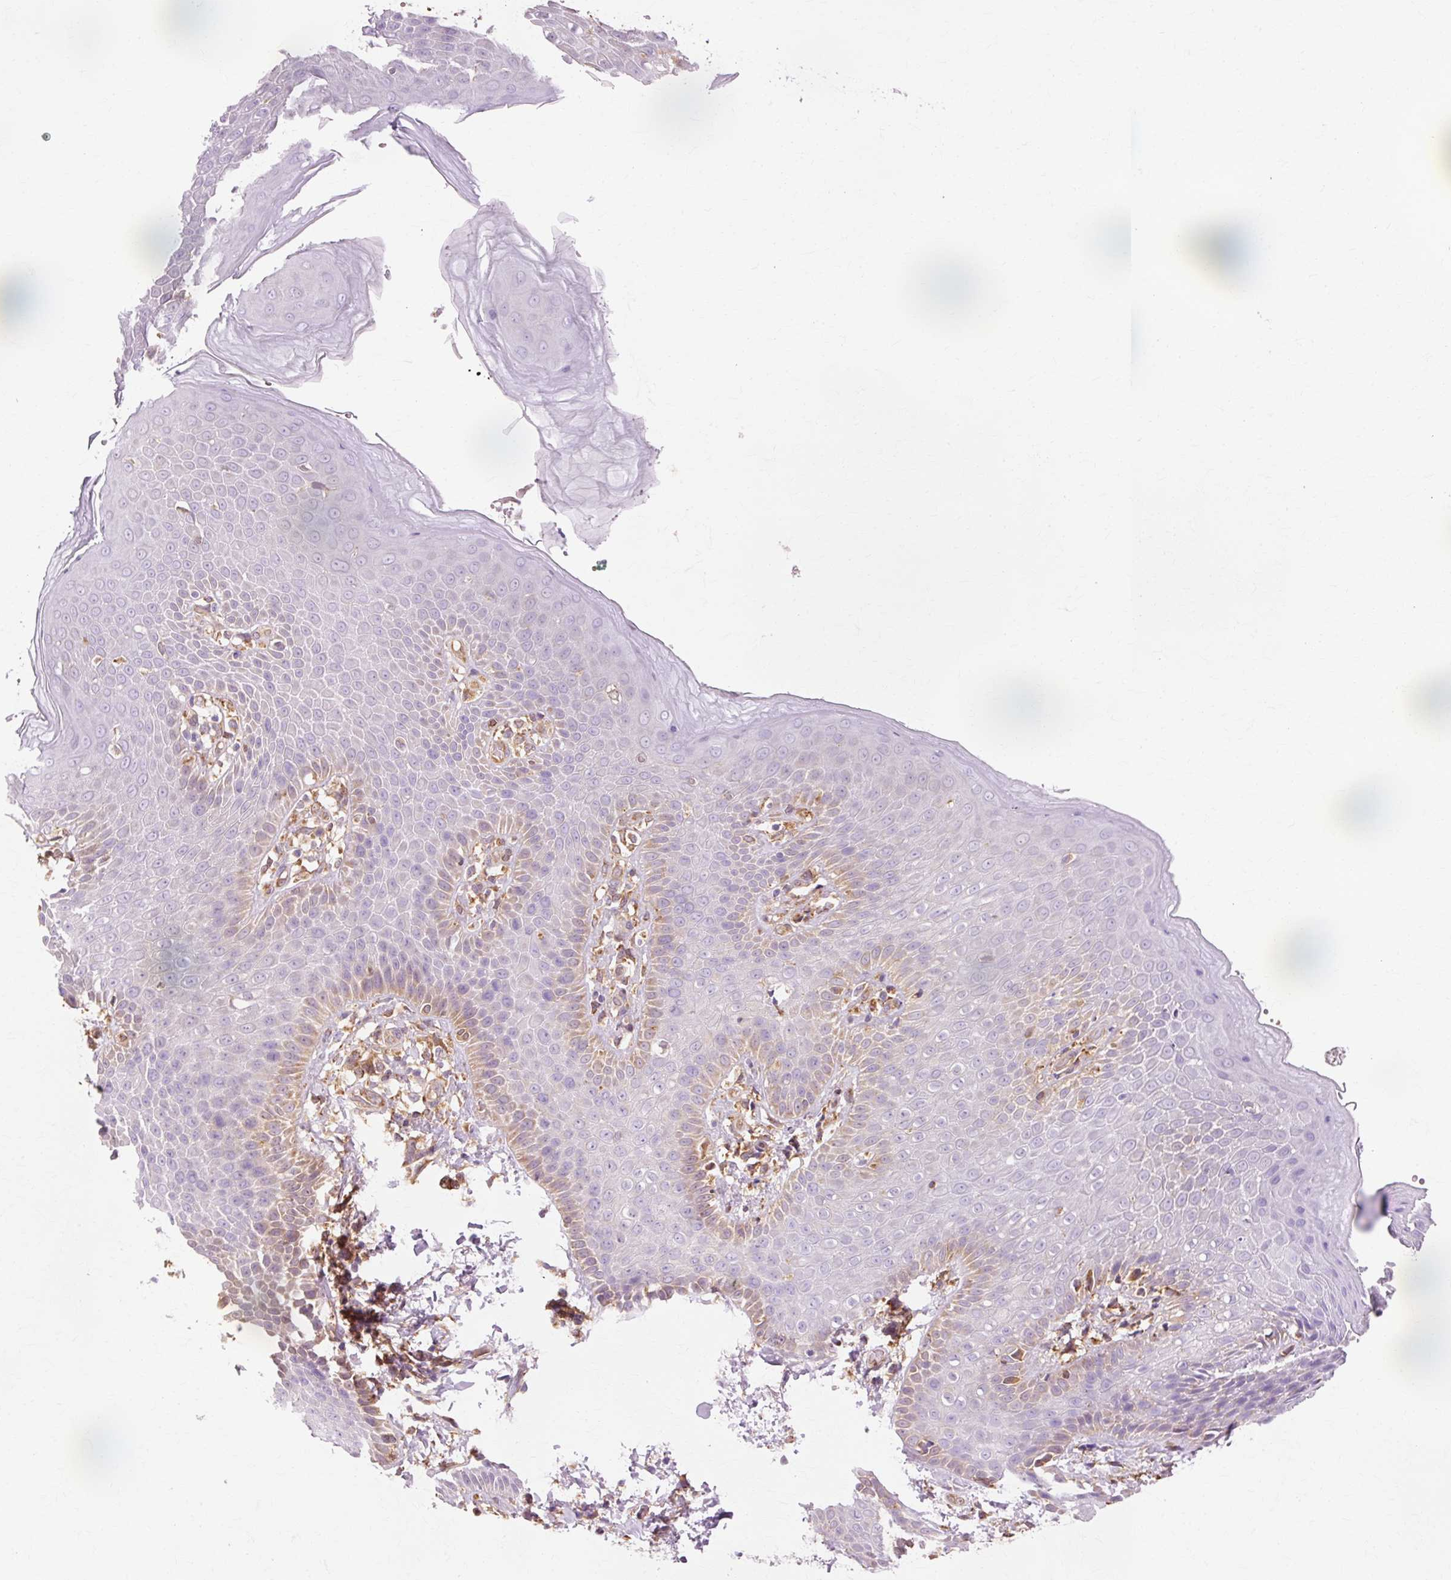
{"staining": {"intensity": "moderate", "quantity": "<25%", "location": "cytoplasmic/membranous"}, "tissue": "skin", "cell_type": "Epidermal cells", "image_type": "normal", "snomed": [{"axis": "morphology", "description": "Normal tissue, NOS"}, {"axis": "topography", "description": "Peripheral nerve tissue"}], "caption": "The photomicrograph displays immunohistochemical staining of unremarkable skin. There is moderate cytoplasmic/membranous positivity is appreciated in about <25% of epidermal cells.", "gene": "GPX1", "patient": {"sex": "male", "age": 51}}